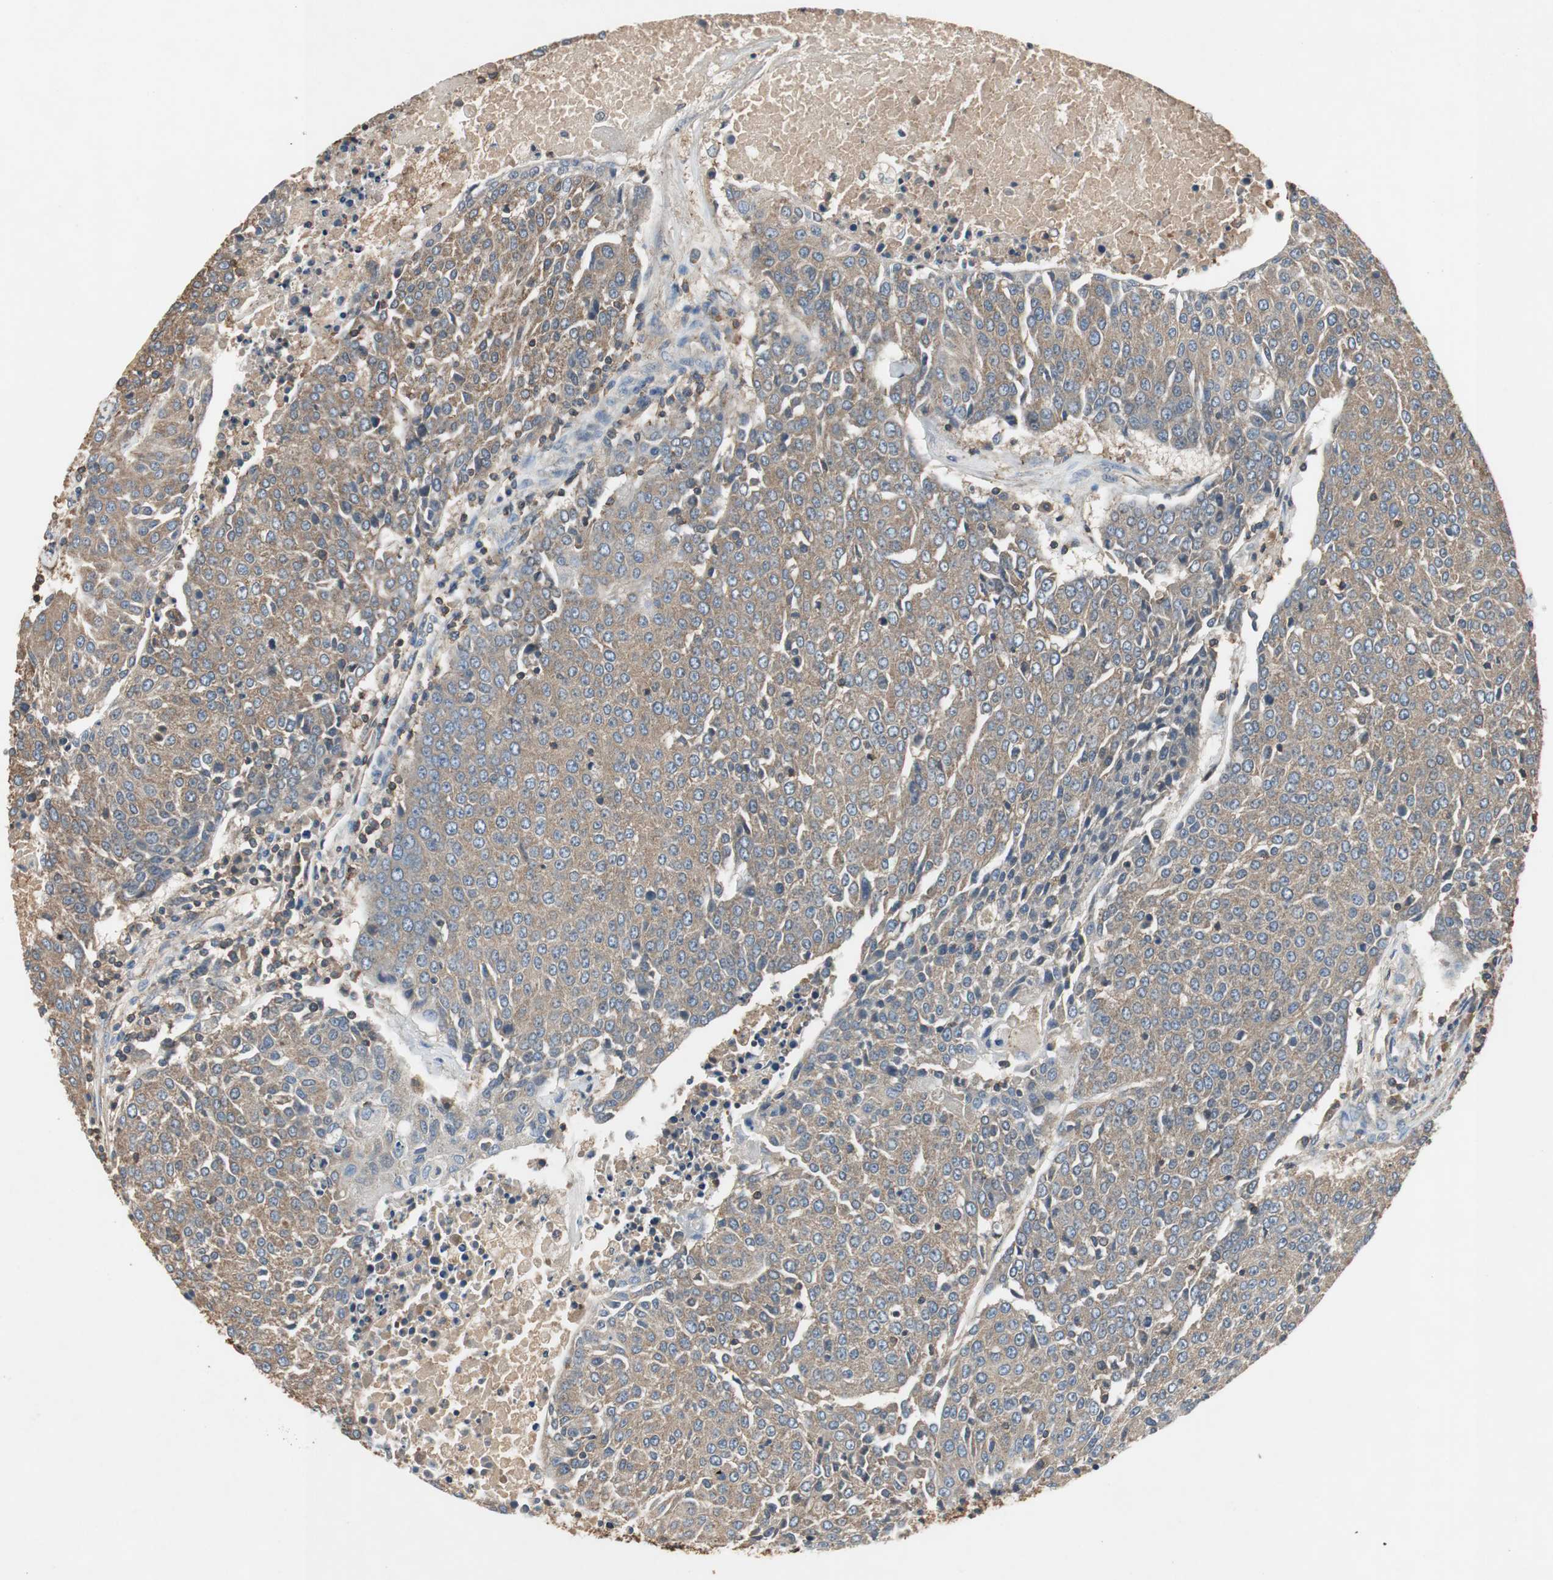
{"staining": {"intensity": "weak", "quantity": ">75%", "location": "cytoplasmic/membranous"}, "tissue": "urothelial cancer", "cell_type": "Tumor cells", "image_type": "cancer", "snomed": [{"axis": "morphology", "description": "Urothelial carcinoma, High grade"}, {"axis": "topography", "description": "Urinary bladder"}], "caption": "A photomicrograph of urothelial cancer stained for a protein exhibits weak cytoplasmic/membranous brown staining in tumor cells. Ihc stains the protein of interest in brown and the nuclei are stained blue.", "gene": "TNFRSF14", "patient": {"sex": "female", "age": 85}}